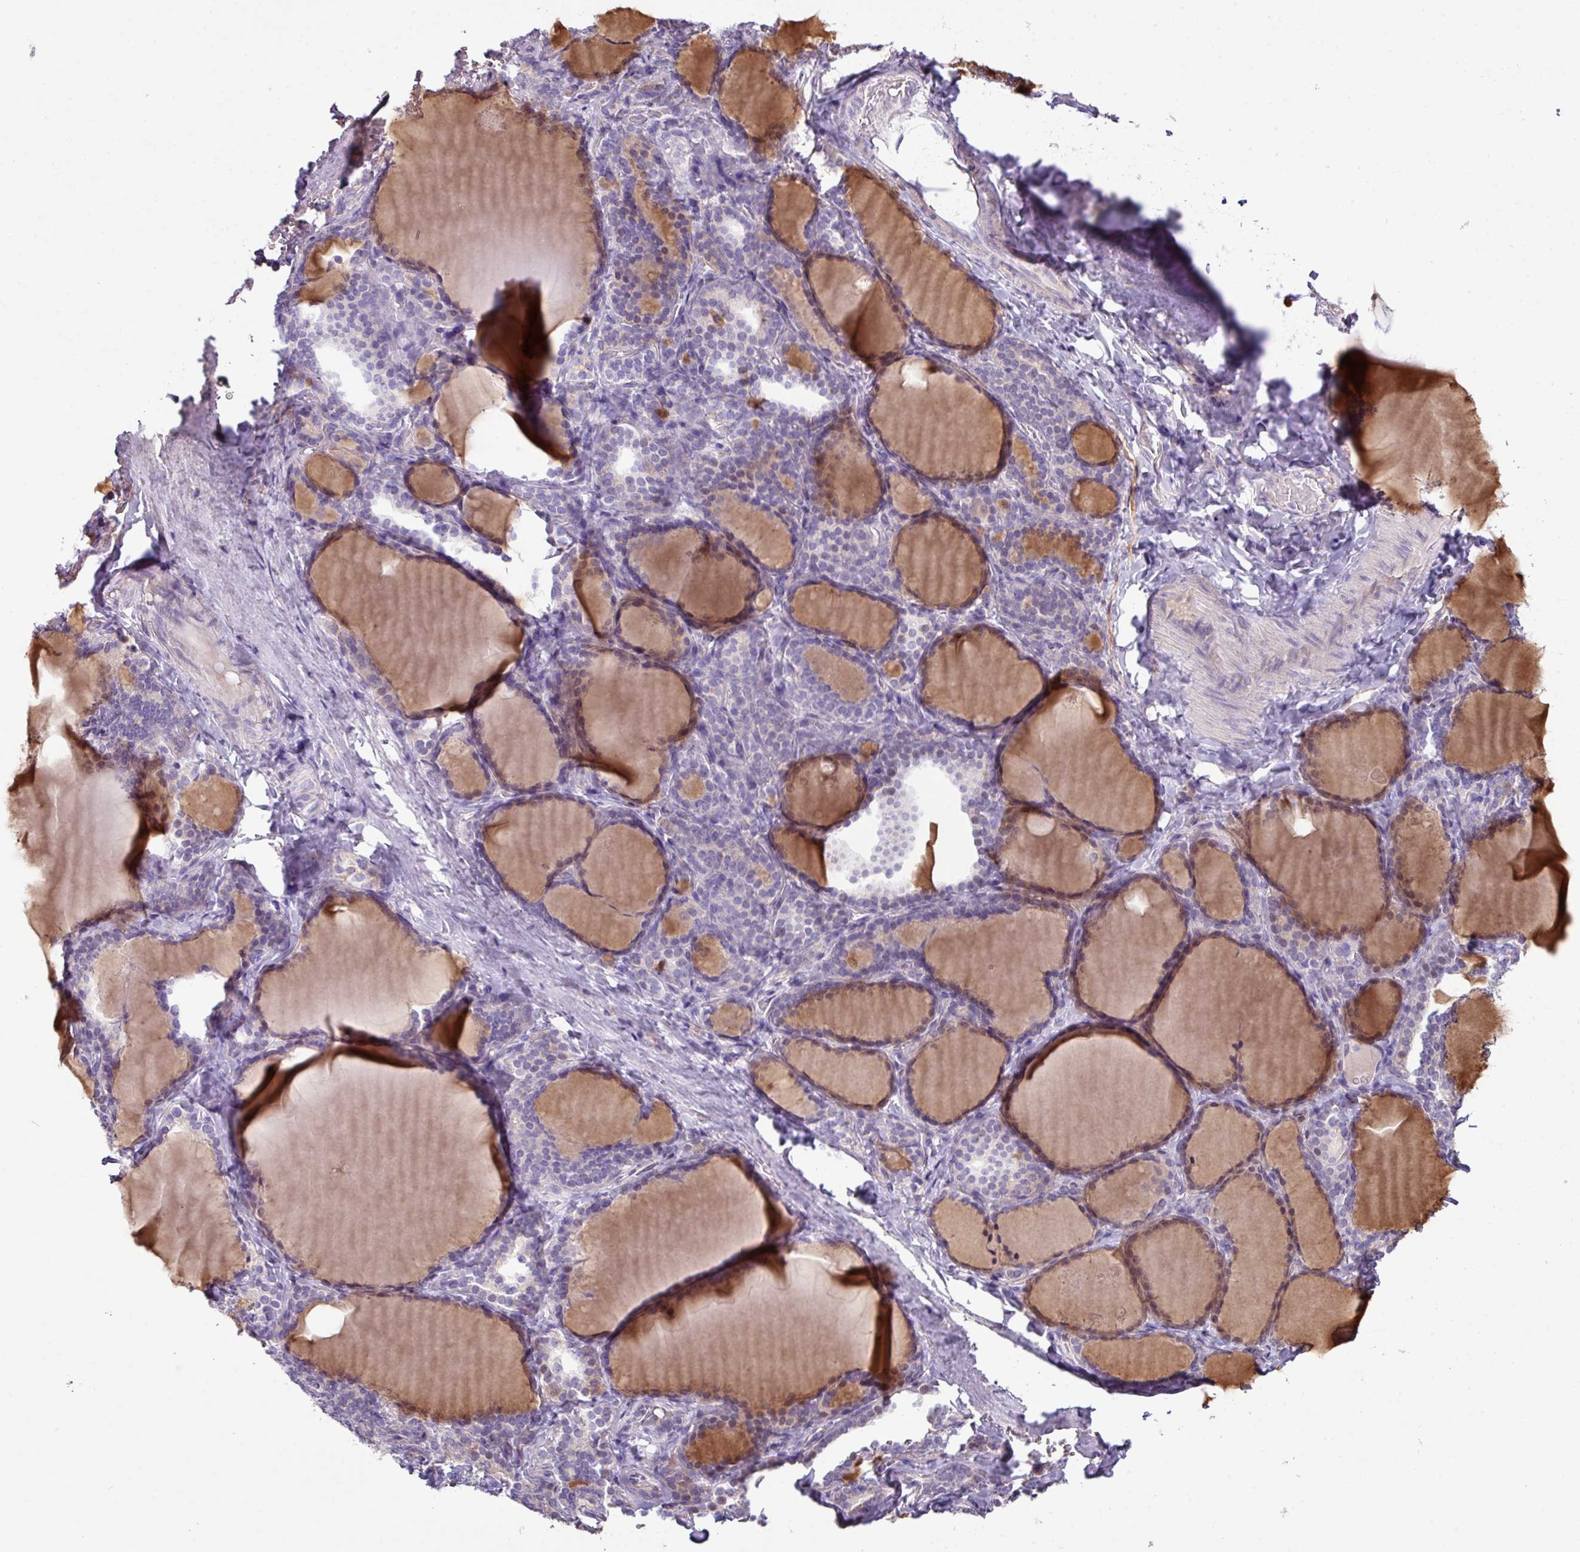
{"staining": {"intensity": "moderate", "quantity": "25%-75%", "location": "cytoplasmic/membranous"}, "tissue": "thyroid gland", "cell_type": "Glandular cells", "image_type": "normal", "snomed": [{"axis": "morphology", "description": "Normal tissue, NOS"}, {"axis": "topography", "description": "Thyroid gland"}], "caption": "This is a photomicrograph of IHC staining of benign thyroid gland, which shows moderate staining in the cytoplasmic/membranous of glandular cells.", "gene": "IRGC", "patient": {"sex": "female", "age": 31}}